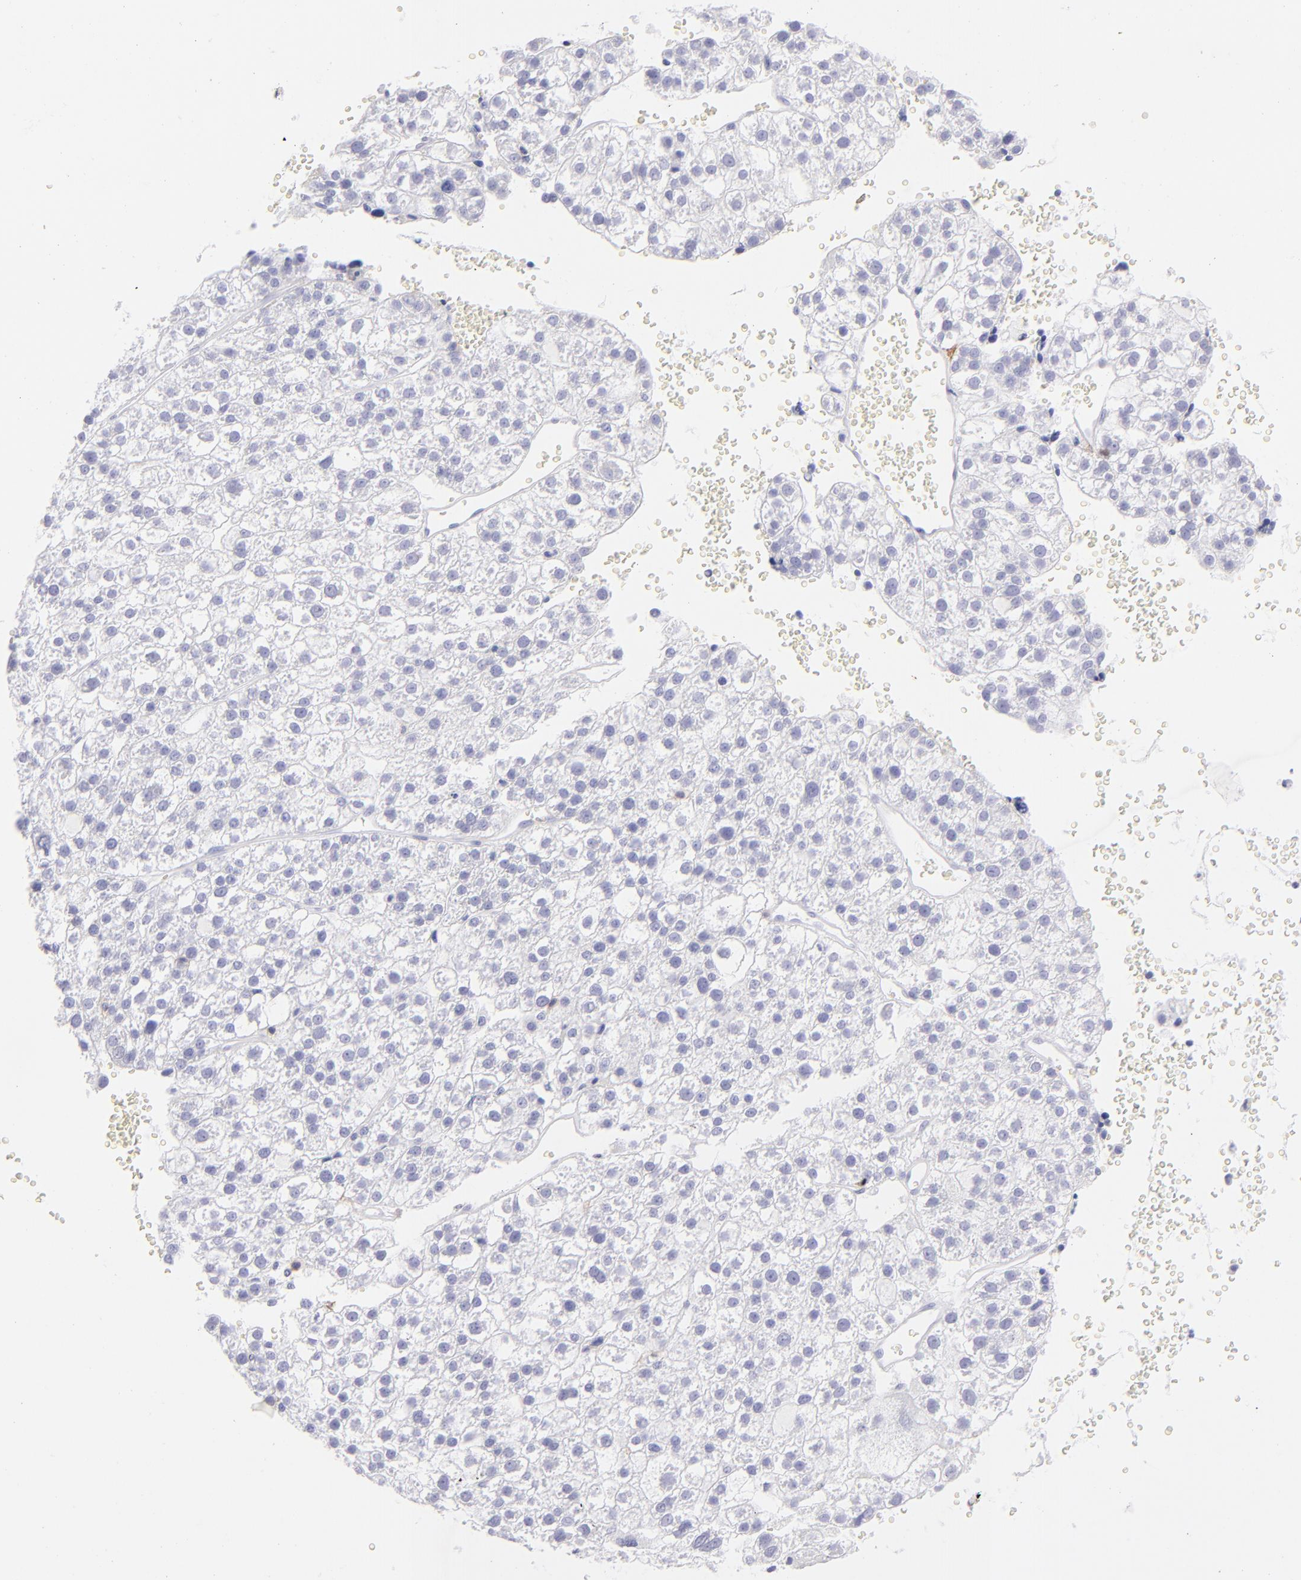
{"staining": {"intensity": "negative", "quantity": "none", "location": "none"}, "tissue": "liver cancer", "cell_type": "Tumor cells", "image_type": "cancer", "snomed": [{"axis": "morphology", "description": "Carcinoma, Hepatocellular, NOS"}, {"axis": "topography", "description": "Liver"}], "caption": "IHC of human liver cancer (hepatocellular carcinoma) exhibits no expression in tumor cells.", "gene": "CD69", "patient": {"sex": "female", "age": 85}}